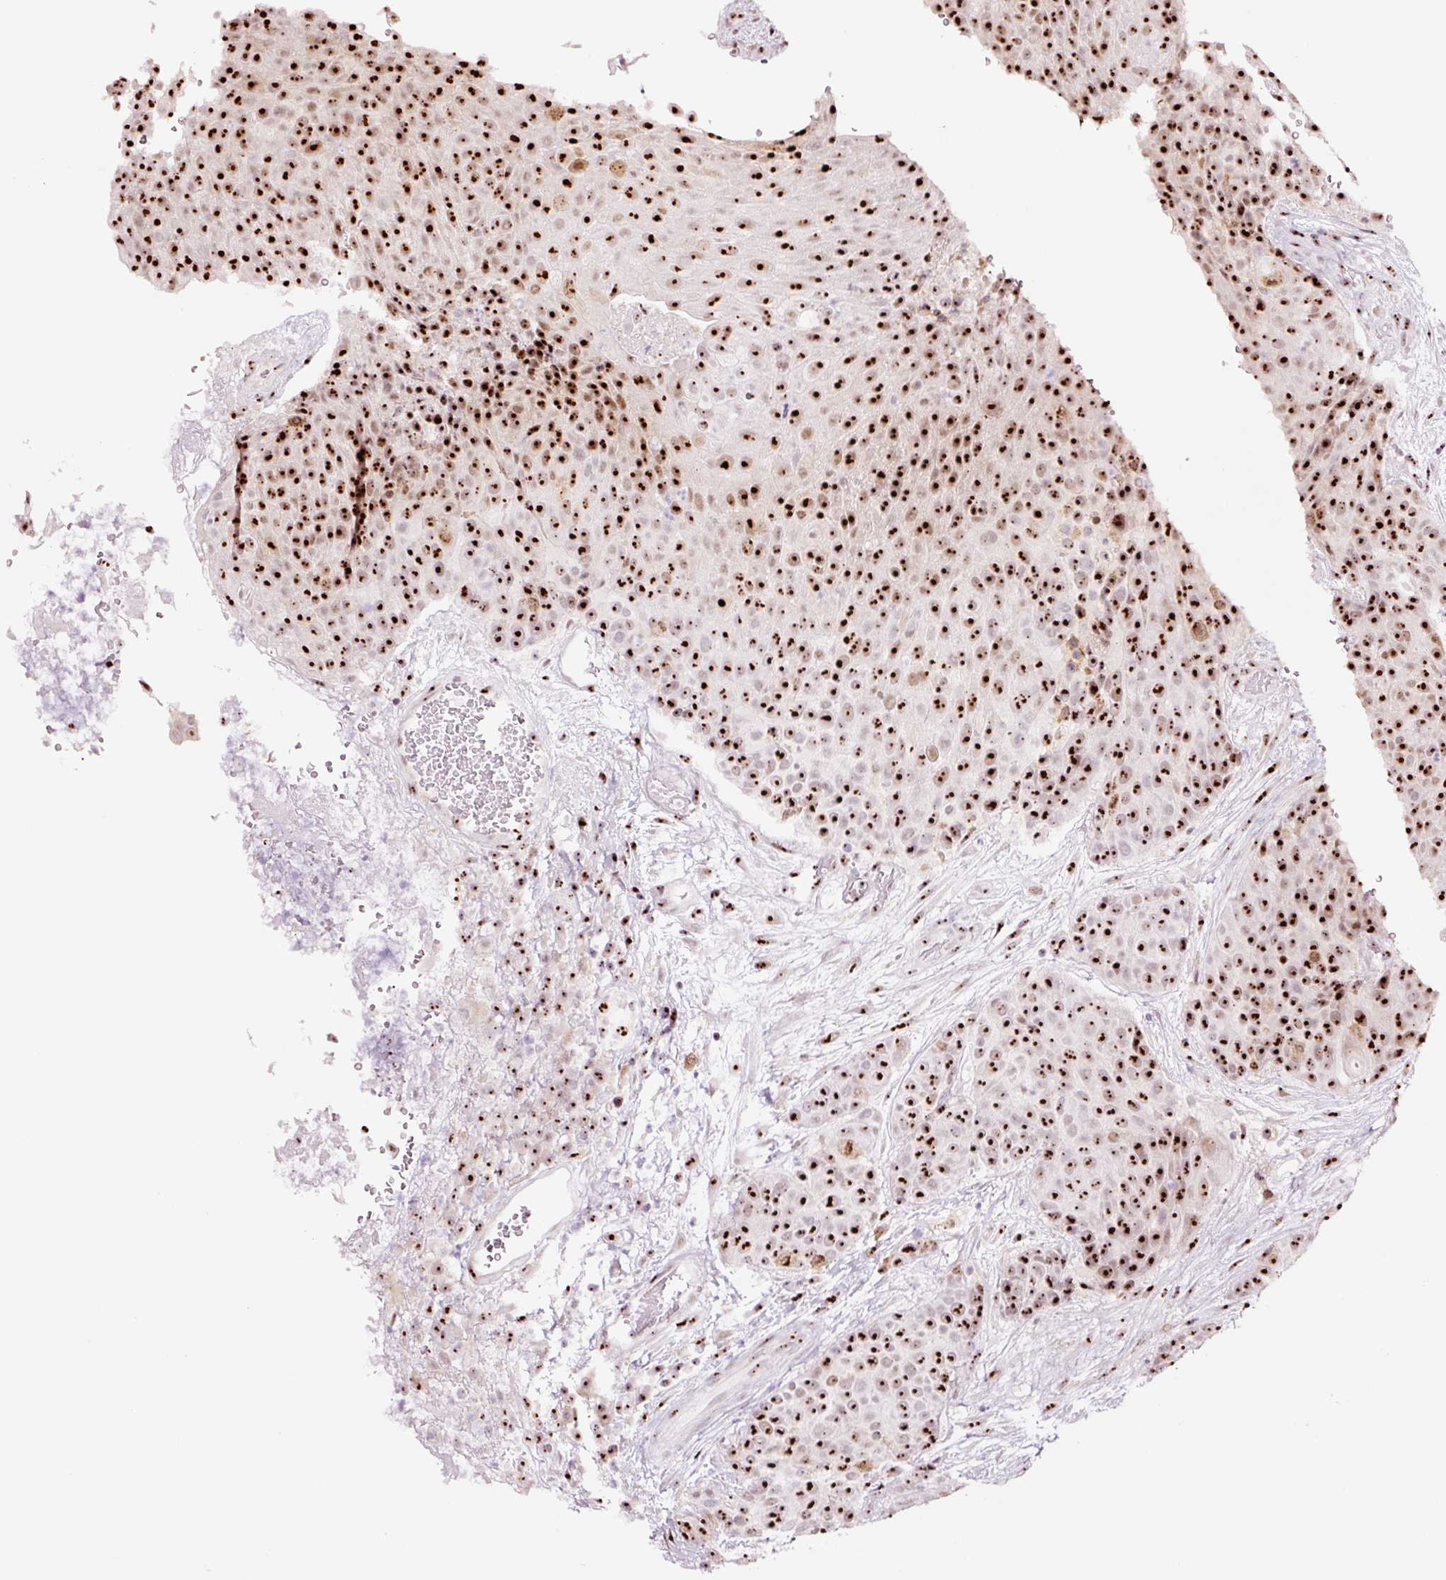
{"staining": {"intensity": "strong", "quantity": ">75%", "location": "nuclear"}, "tissue": "urothelial cancer", "cell_type": "Tumor cells", "image_type": "cancer", "snomed": [{"axis": "morphology", "description": "Urothelial carcinoma, High grade"}, {"axis": "topography", "description": "Urinary bladder"}], "caption": "Human urothelial carcinoma (high-grade) stained for a protein (brown) displays strong nuclear positive staining in about >75% of tumor cells.", "gene": "GNL3", "patient": {"sex": "female", "age": 63}}